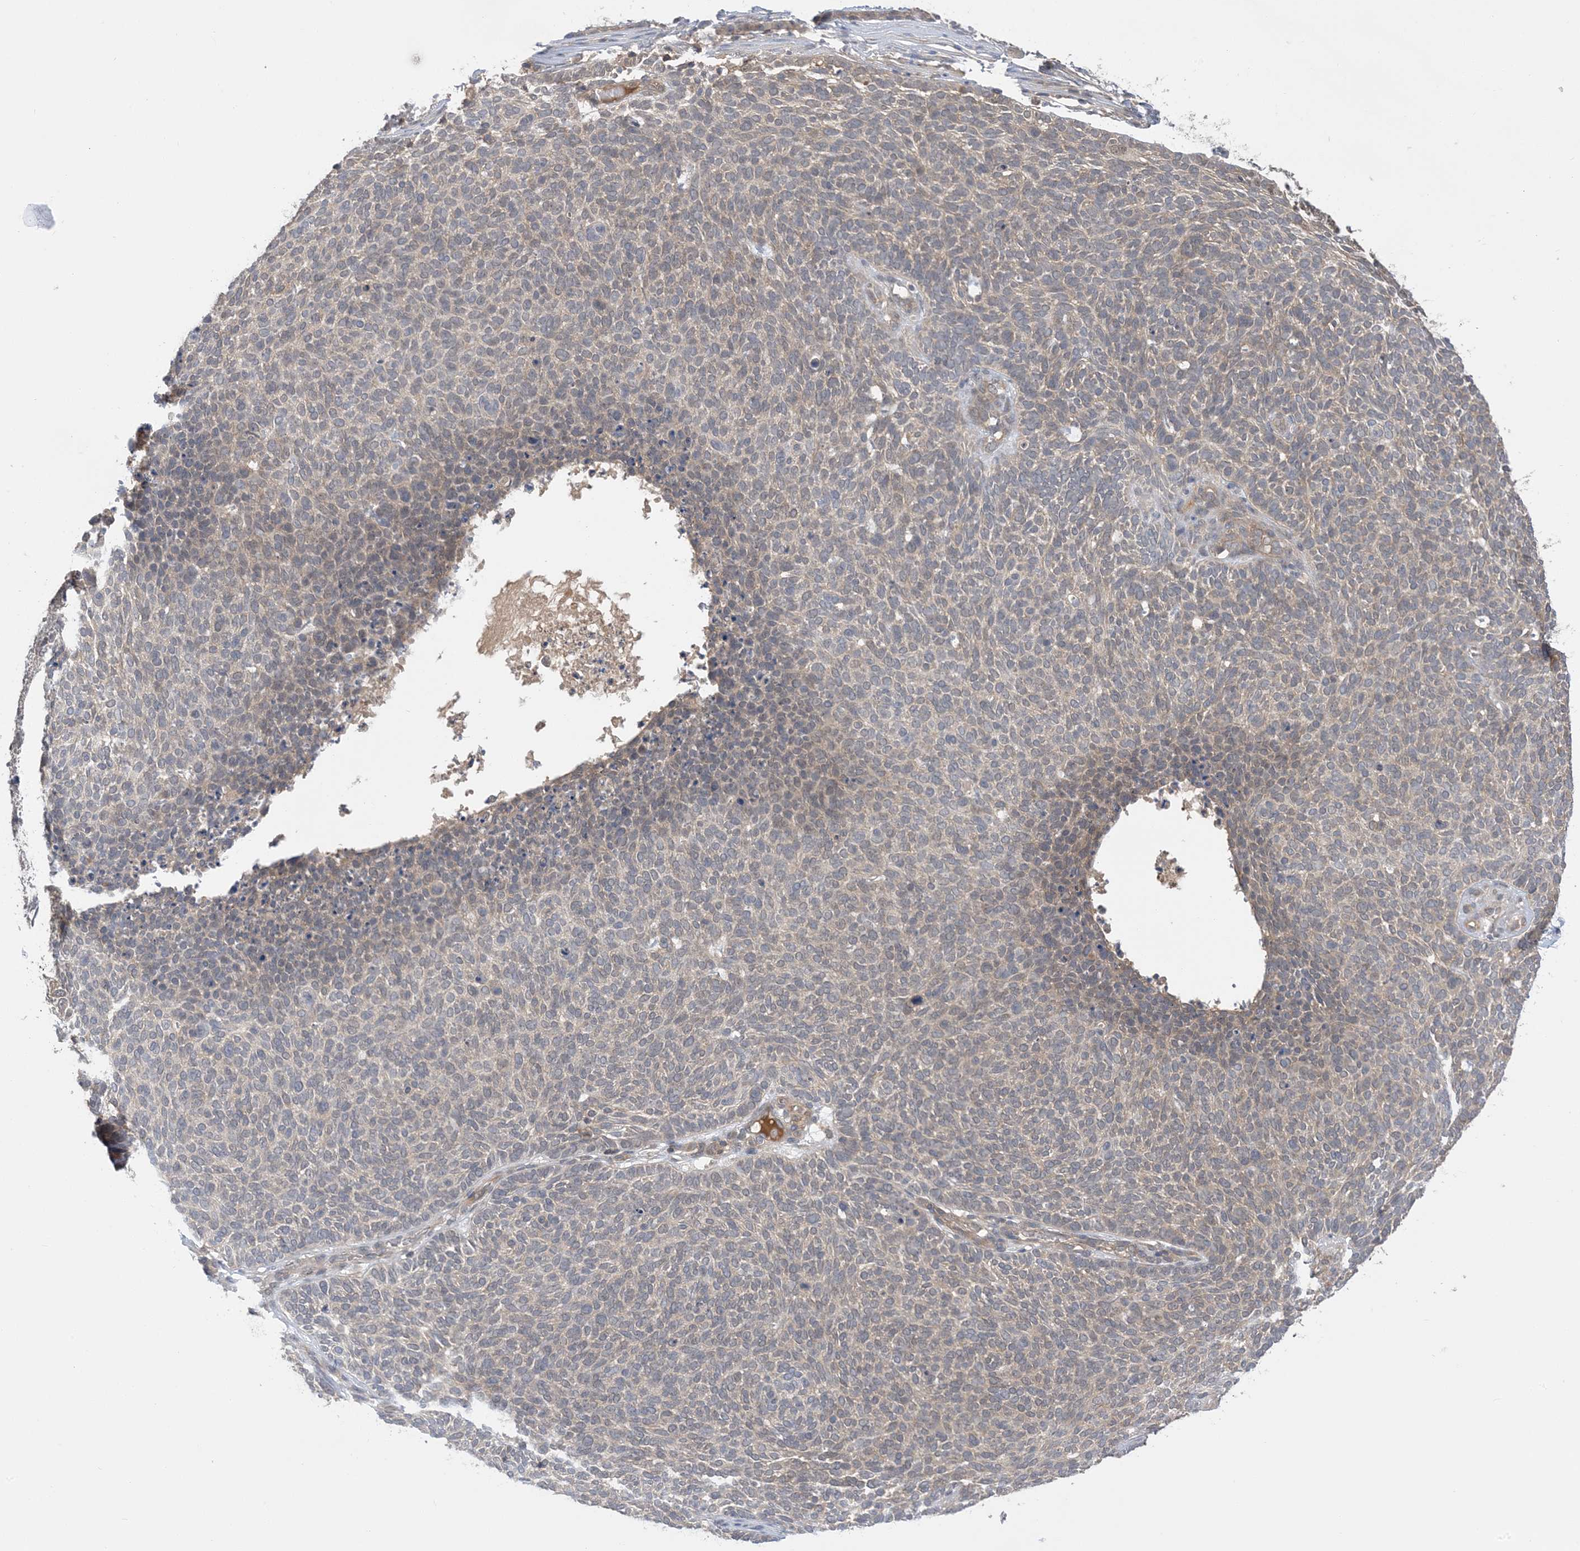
{"staining": {"intensity": "weak", "quantity": "<25%", "location": "cytoplasmic/membranous"}, "tissue": "skin cancer", "cell_type": "Tumor cells", "image_type": "cancer", "snomed": [{"axis": "morphology", "description": "Squamous cell carcinoma, NOS"}, {"axis": "topography", "description": "Skin"}], "caption": "The histopathology image exhibits no staining of tumor cells in squamous cell carcinoma (skin).", "gene": "WDR26", "patient": {"sex": "female", "age": 90}}